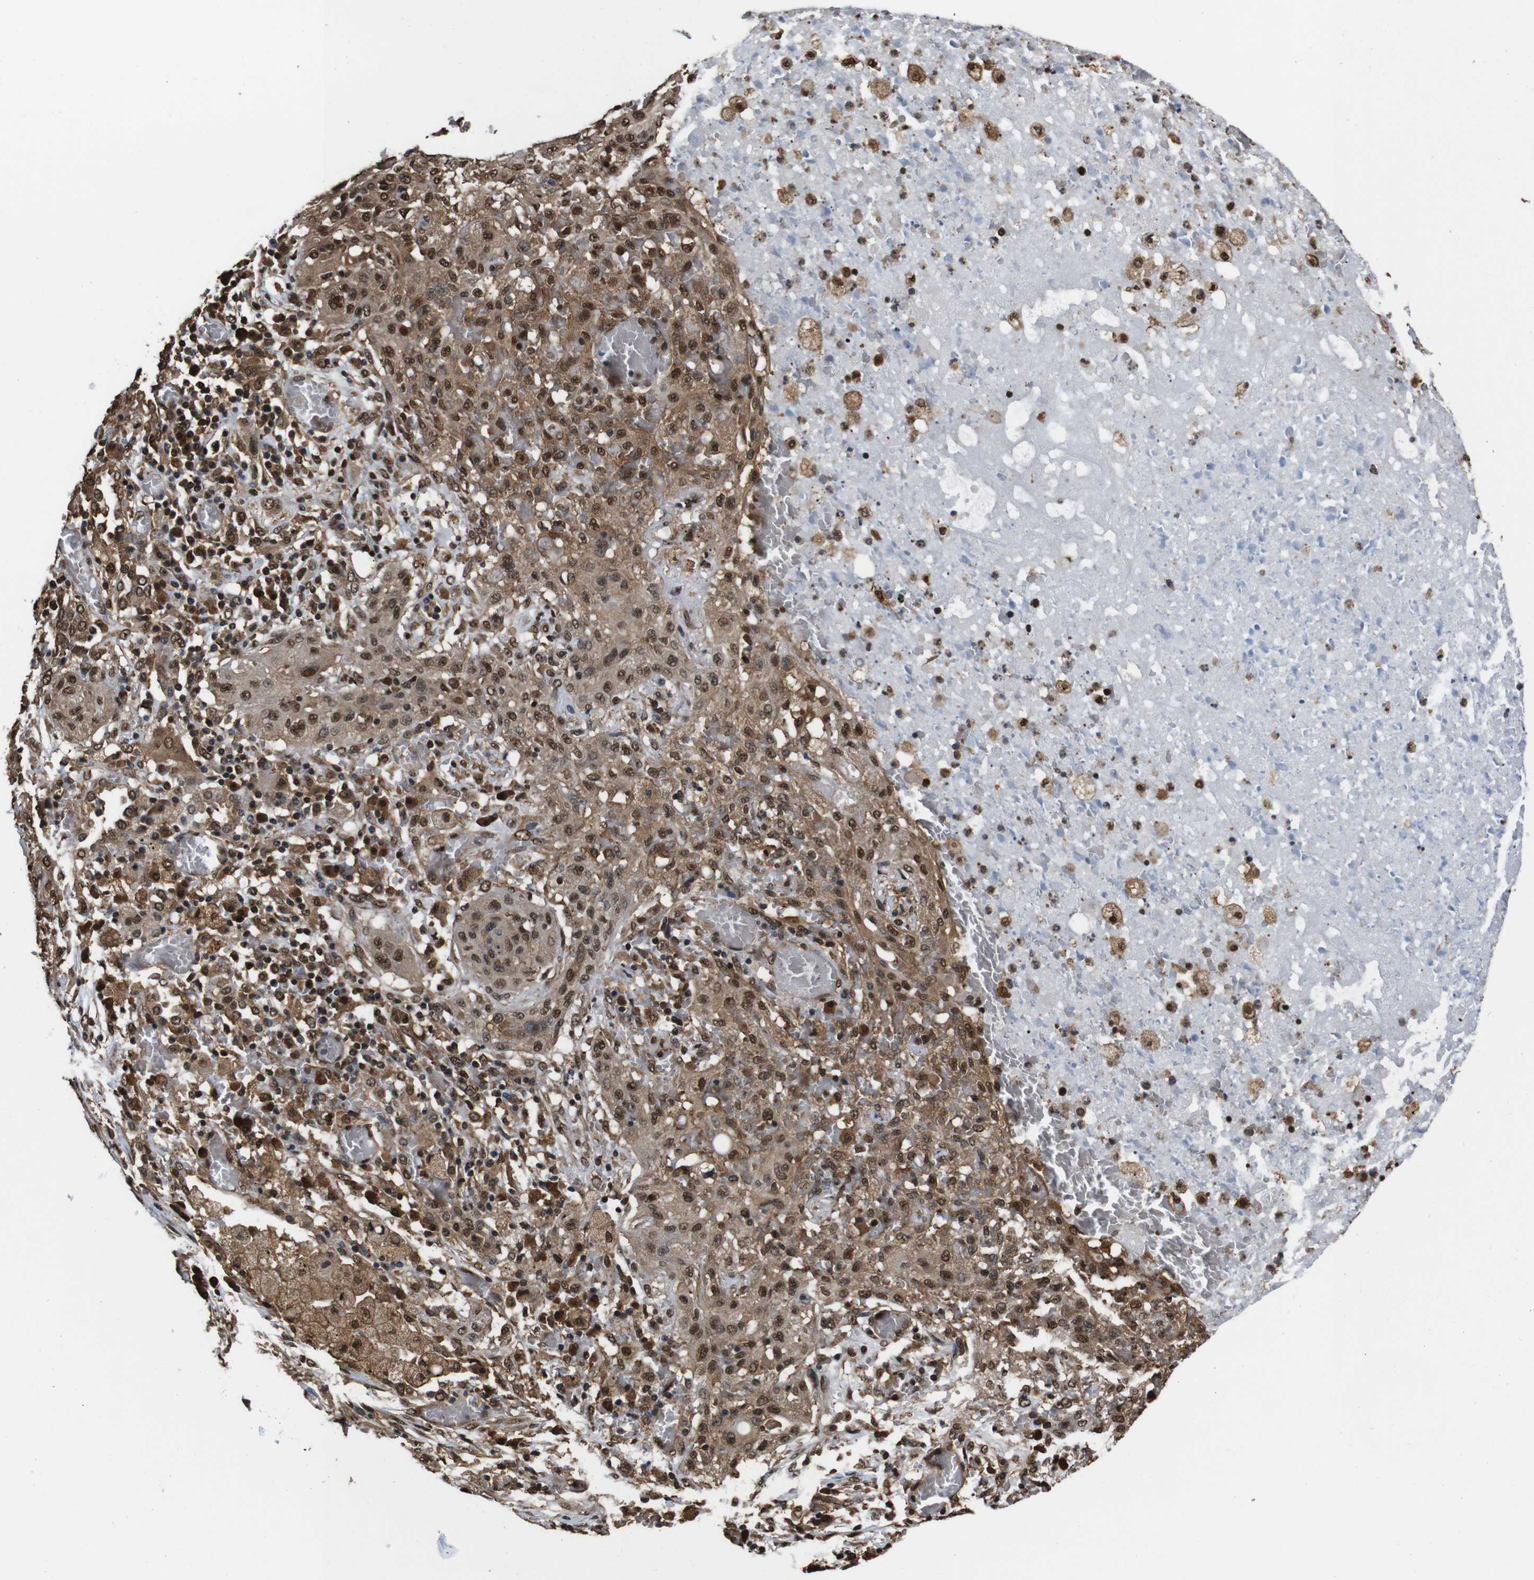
{"staining": {"intensity": "moderate", "quantity": ">75%", "location": "cytoplasmic/membranous,nuclear"}, "tissue": "lung cancer", "cell_type": "Tumor cells", "image_type": "cancer", "snomed": [{"axis": "morphology", "description": "Squamous cell carcinoma, NOS"}, {"axis": "topography", "description": "Lung"}], "caption": "Moderate cytoplasmic/membranous and nuclear protein expression is seen in approximately >75% of tumor cells in lung squamous cell carcinoma.", "gene": "VCP", "patient": {"sex": "female", "age": 47}}